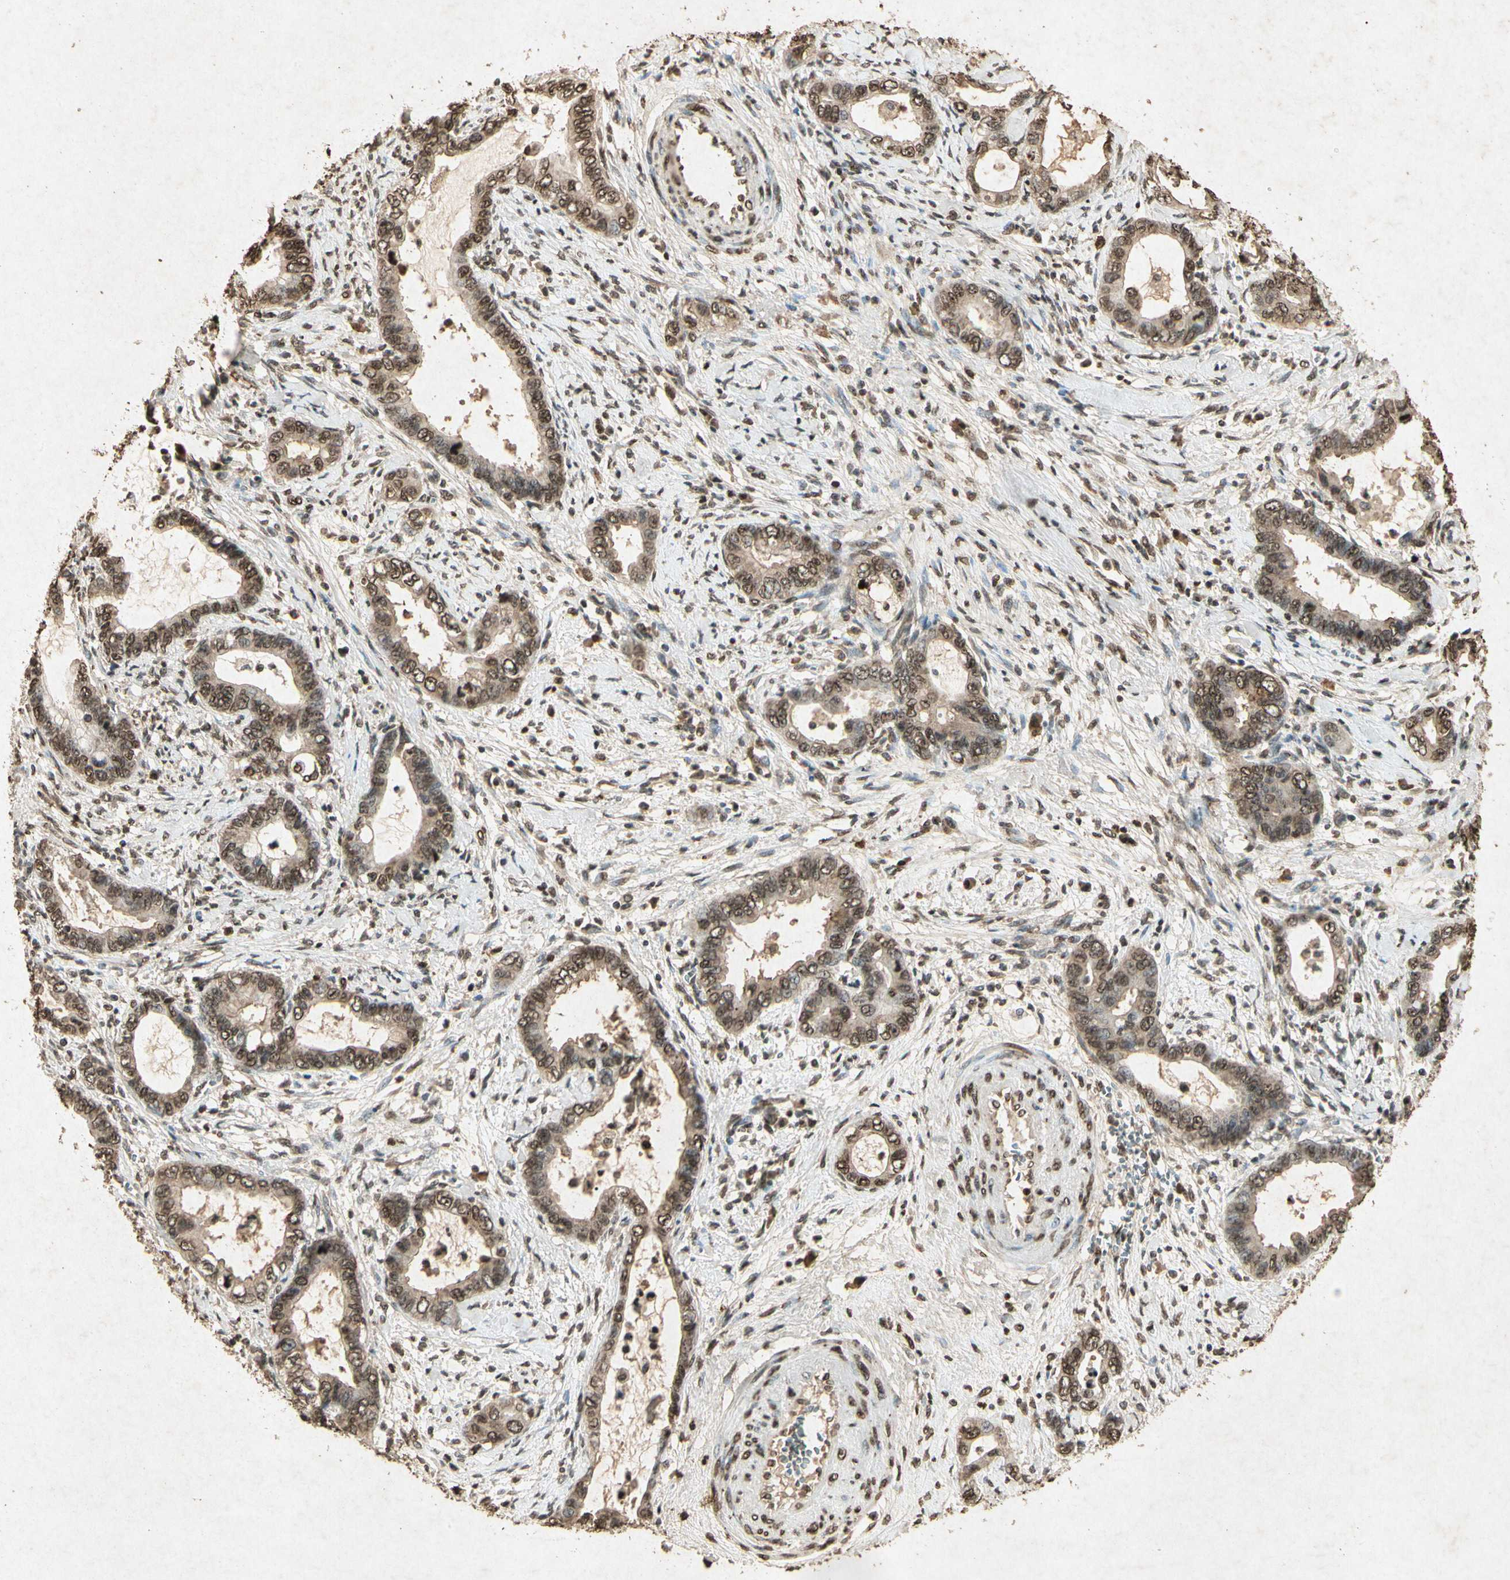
{"staining": {"intensity": "moderate", "quantity": ">75%", "location": "cytoplasmic/membranous"}, "tissue": "cervical cancer", "cell_type": "Tumor cells", "image_type": "cancer", "snomed": [{"axis": "morphology", "description": "Adenocarcinoma, NOS"}, {"axis": "topography", "description": "Cervix"}], "caption": "Immunohistochemical staining of human cervical cancer (adenocarcinoma) exhibits medium levels of moderate cytoplasmic/membranous expression in about >75% of tumor cells.", "gene": "MSRB1", "patient": {"sex": "female", "age": 44}}